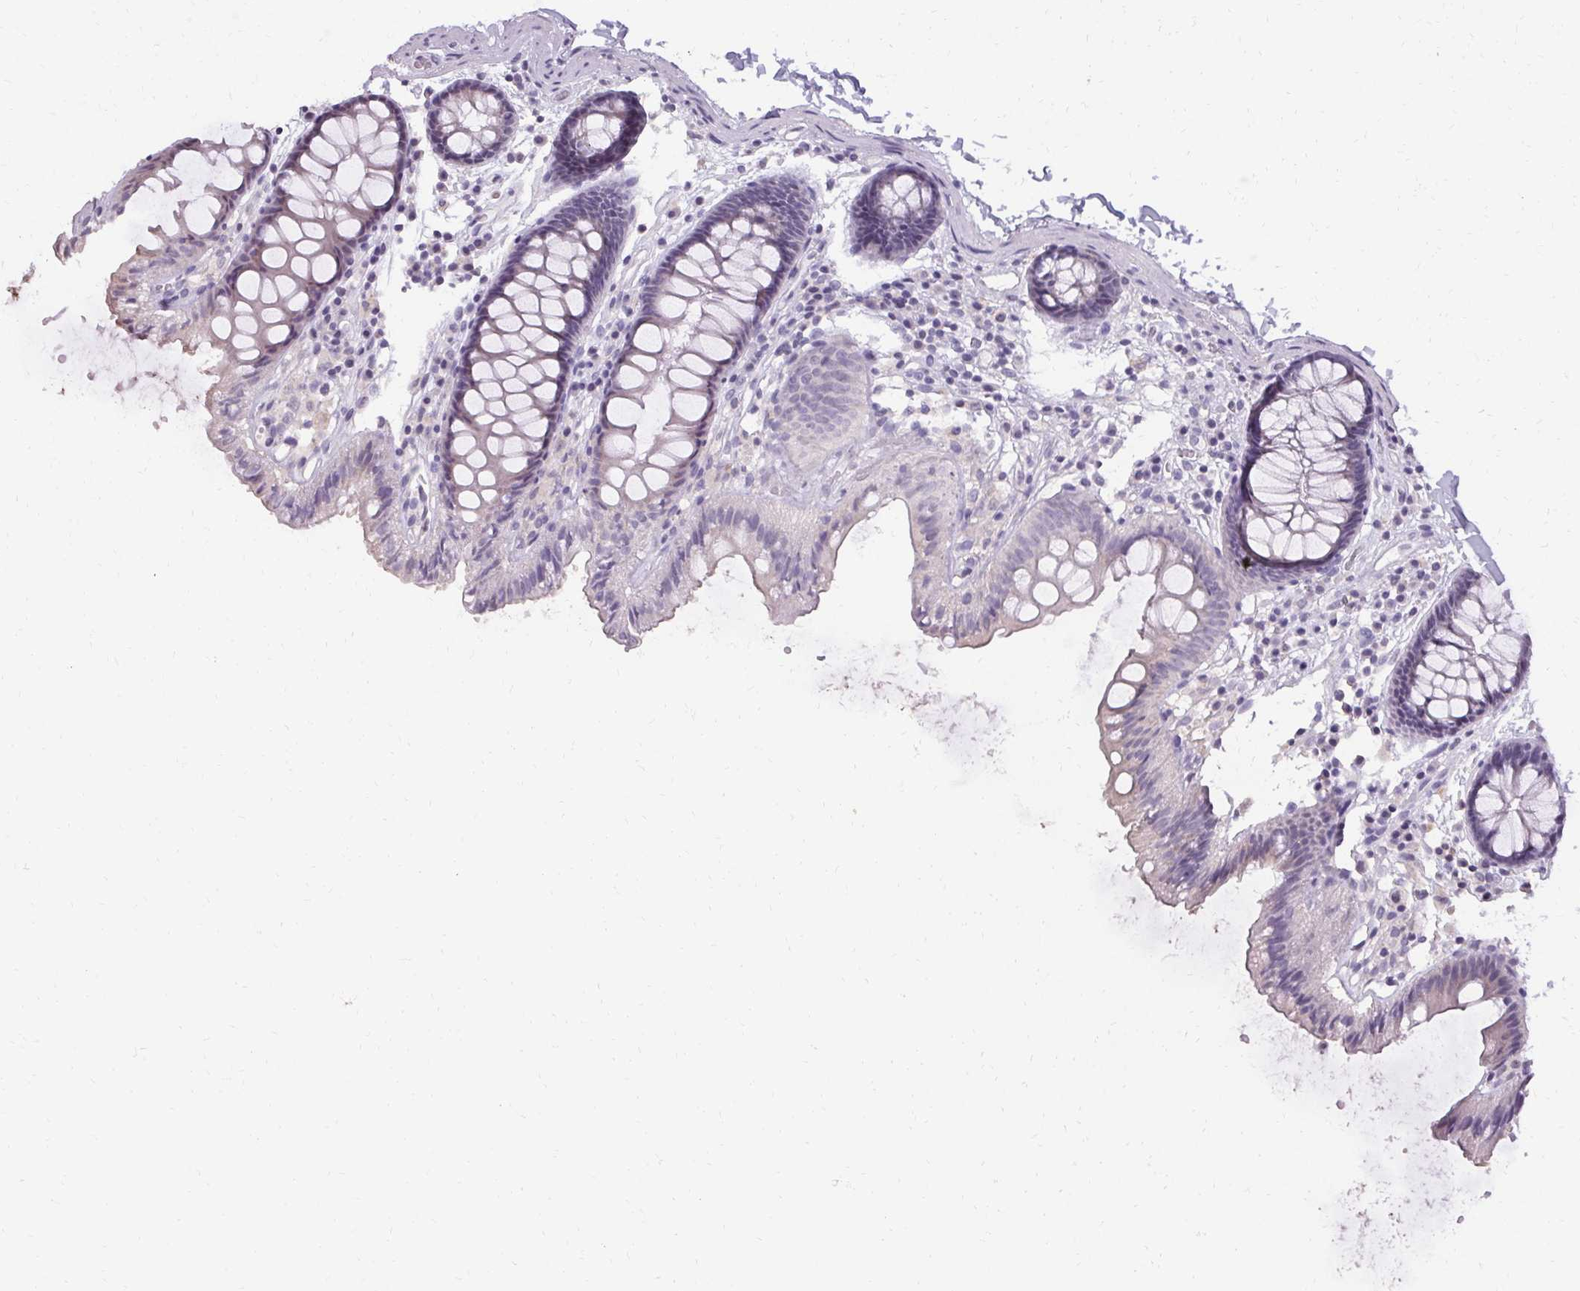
{"staining": {"intensity": "negative", "quantity": "none", "location": "none"}, "tissue": "colon", "cell_type": "Endothelial cells", "image_type": "normal", "snomed": [{"axis": "morphology", "description": "Normal tissue, NOS"}, {"axis": "topography", "description": "Colon"}], "caption": "Endothelial cells are negative for brown protein staining in benign colon. (Immunohistochemistry, brightfield microscopy, high magnification).", "gene": "PMEL", "patient": {"sex": "male", "age": 84}}